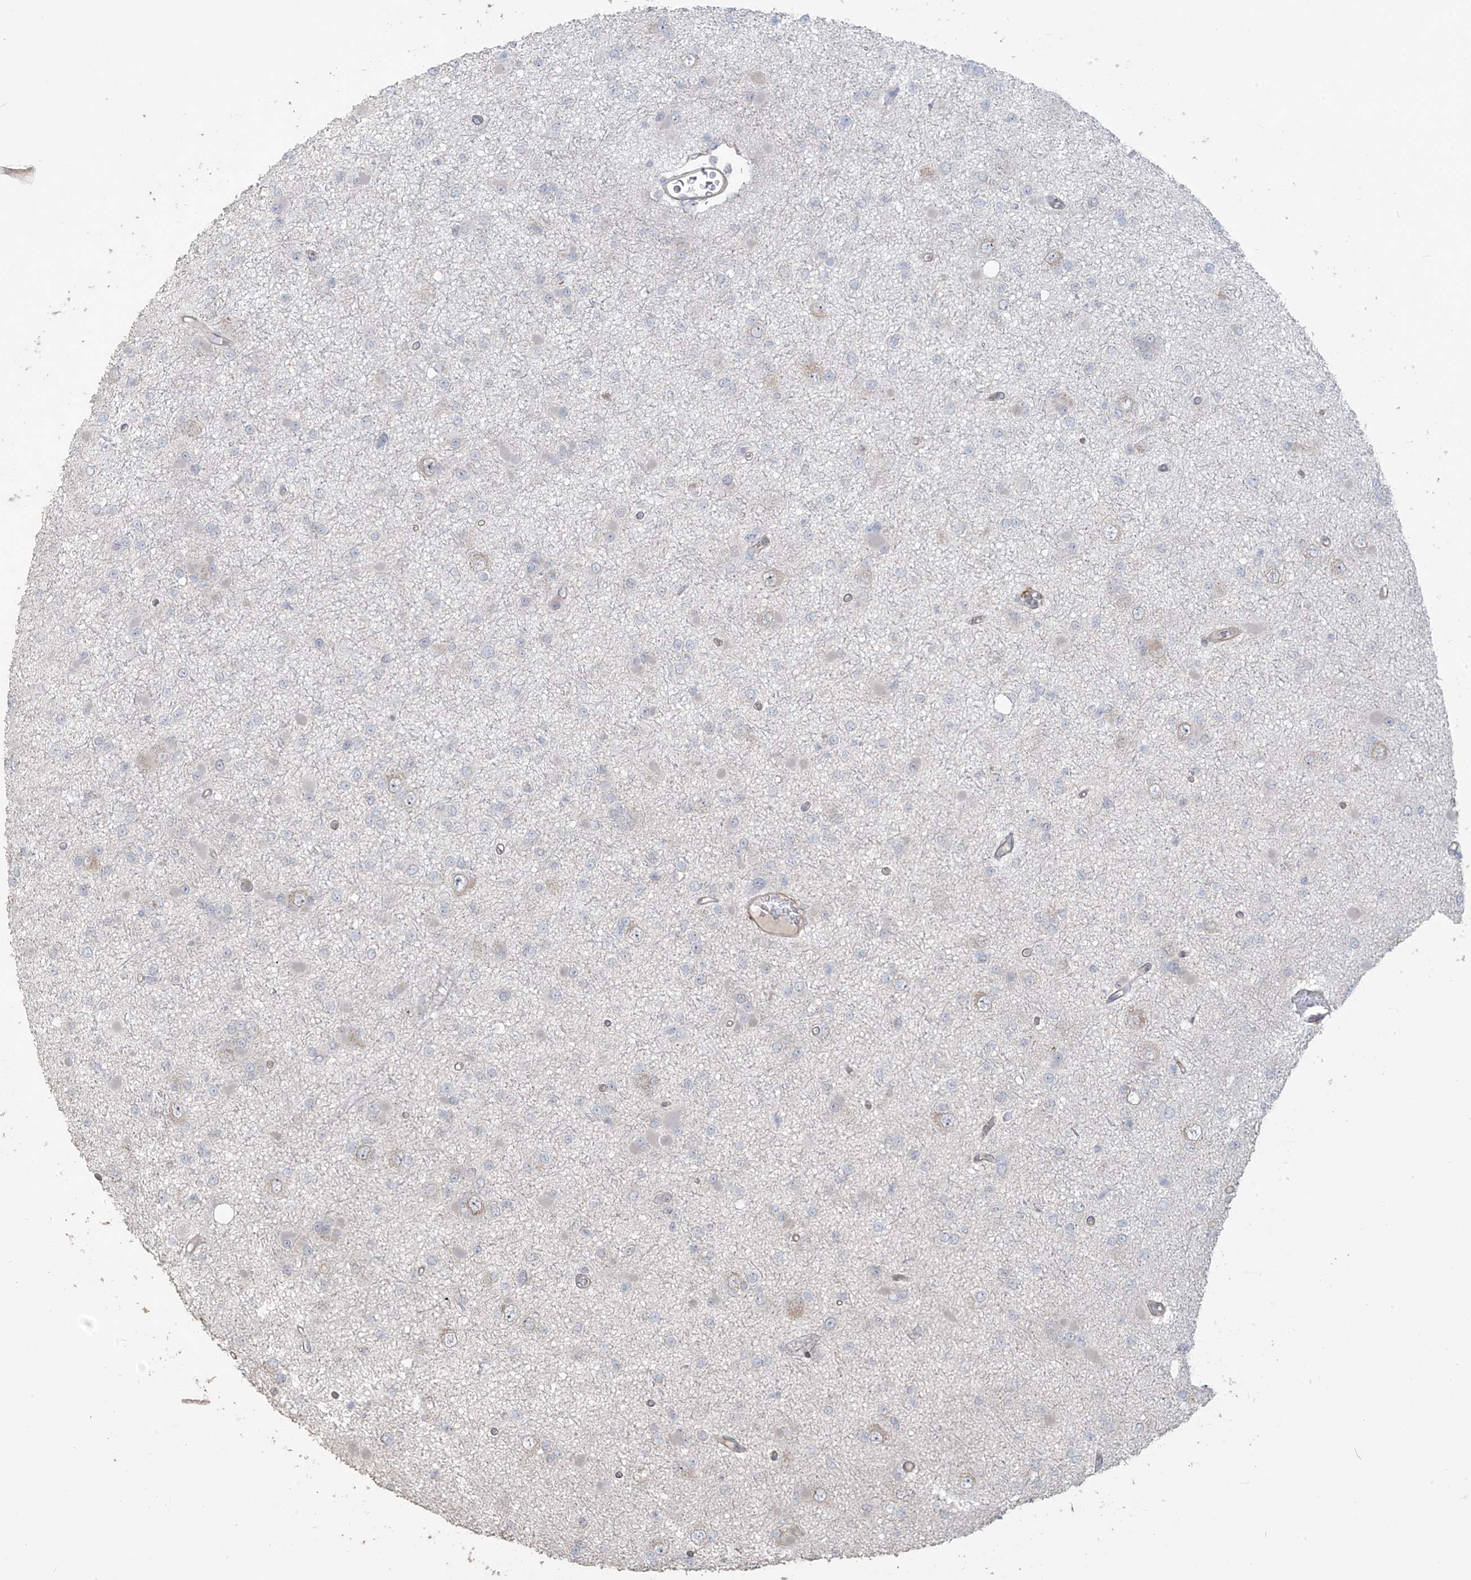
{"staining": {"intensity": "negative", "quantity": "none", "location": "none"}, "tissue": "glioma", "cell_type": "Tumor cells", "image_type": "cancer", "snomed": [{"axis": "morphology", "description": "Glioma, malignant, Low grade"}, {"axis": "topography", "description": "Brain"}], "caption": "DAB (3,3'-diaminobenzidine) immunohistochemical staining of glioma exhibits no significant expression in tumor cells.", "gene": "MAGIX", "patient": {"sex": "female", "age": 22}}